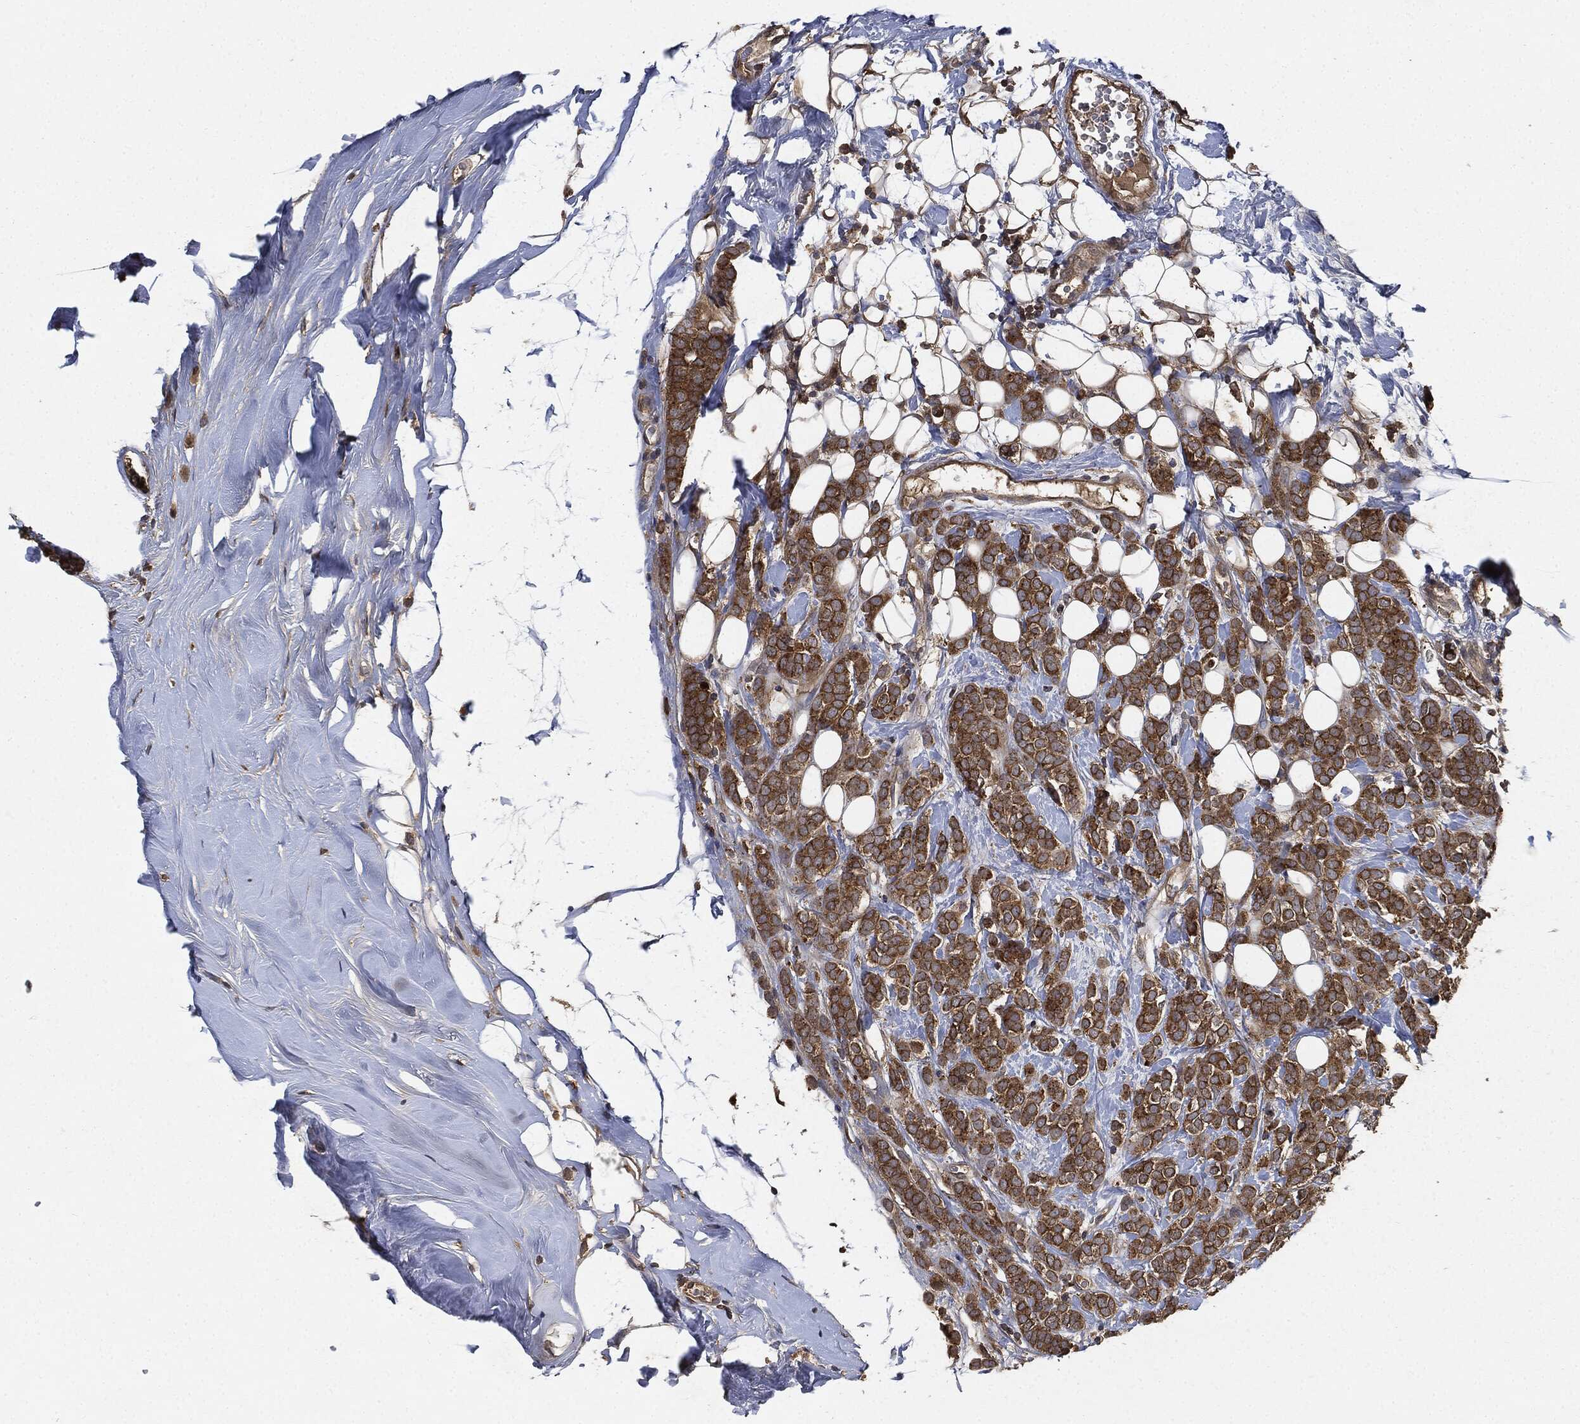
{"staining": {"intensity": "moderate", "quantity": ">75%", "location": "cytoplasmic/membranous"}, "tissue": "breast cancer", "cell_type": "Tumor cells", "image_type": "cancer", "snomed": [{"axis": "morphology", "description": "Lobular carcinoma"}, {"axis": "topography", "description": "Breast"}], "caption": "Brown immunohistochemical staining in human breast lobular carcinoma displays moderate cytoplasmic/membranous expression in about >75% of tumor cells.", "gene": "BRAF", "patient": {"sex": "female", "age": 49}}